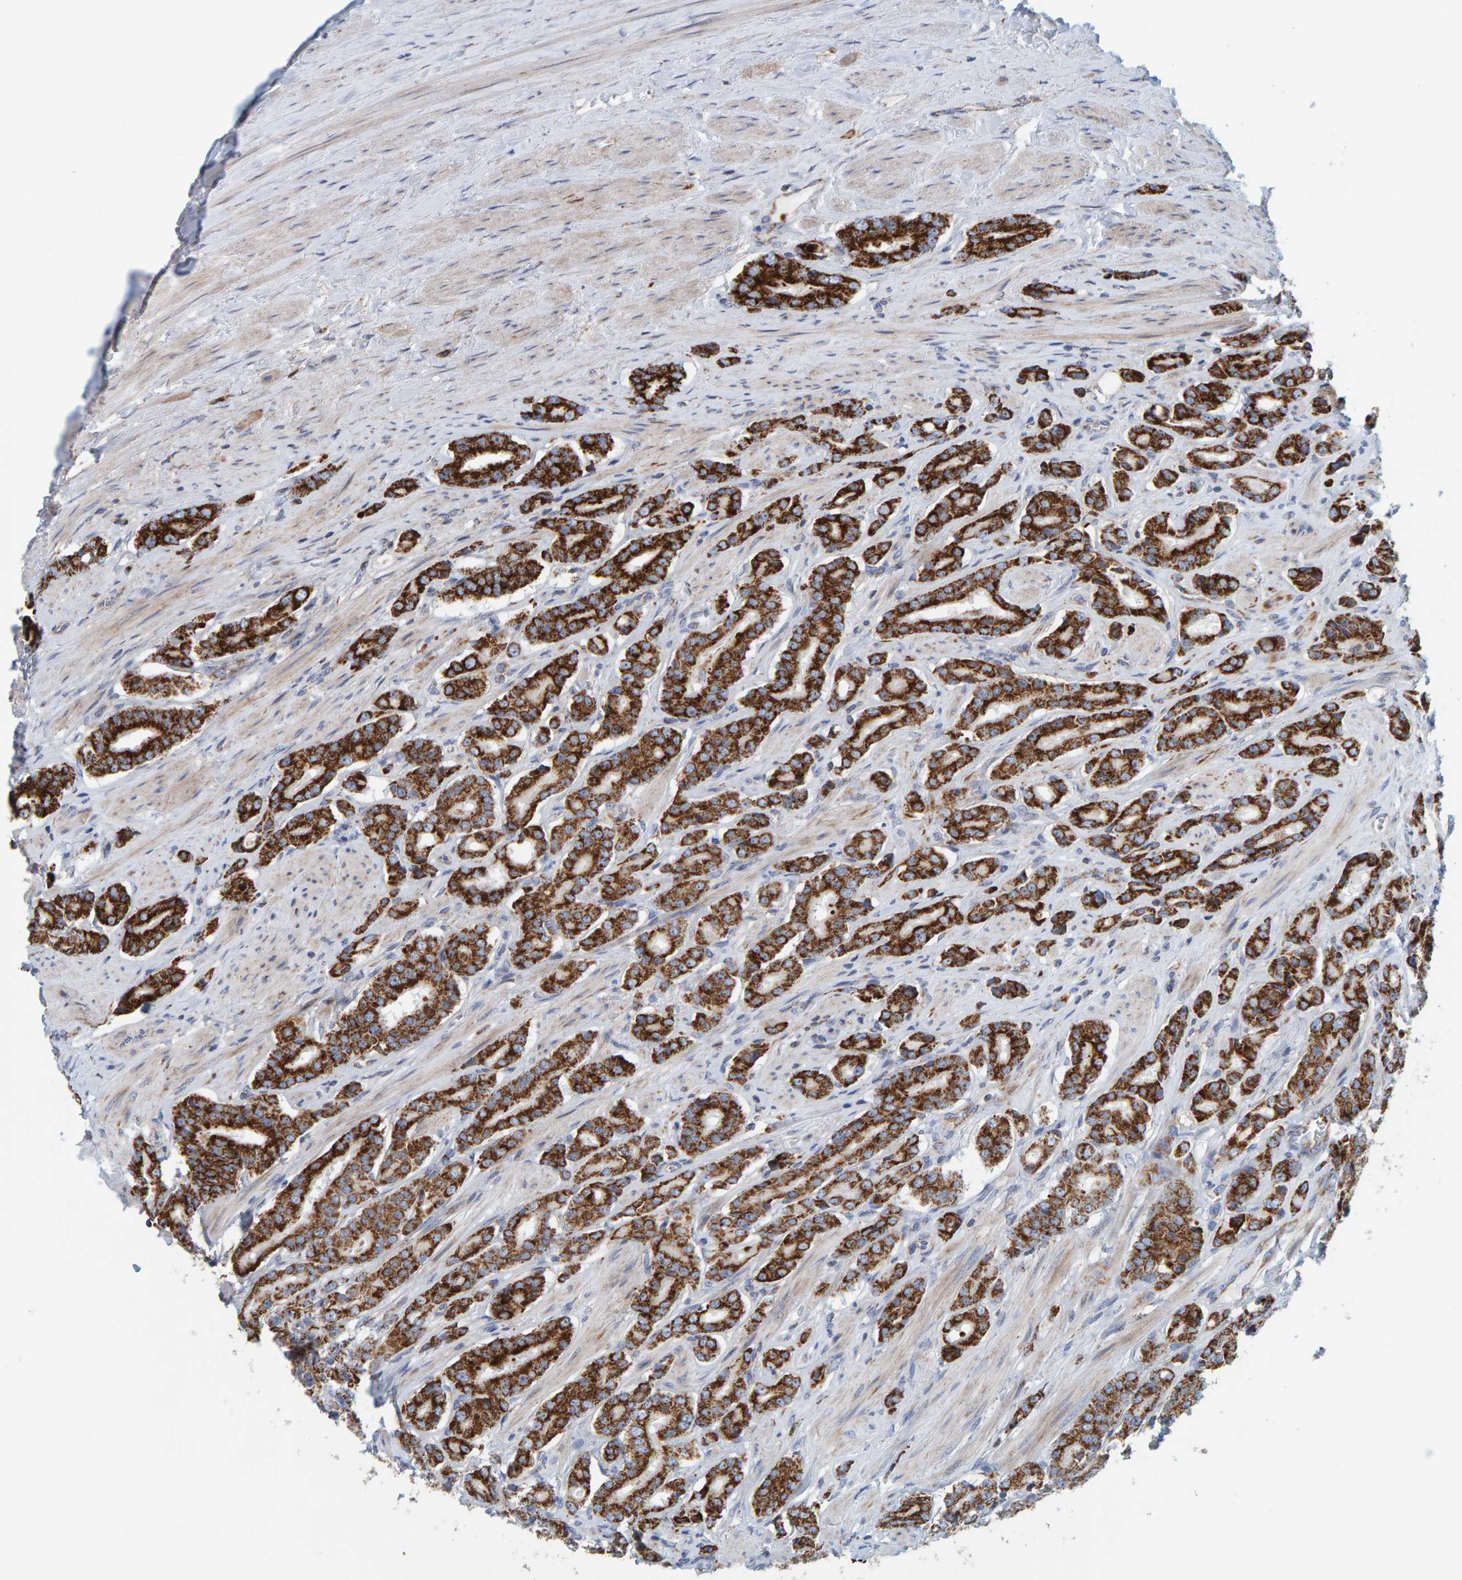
{"staining": {"intensity": "strong", "quantity": ">75%", "location": "cytoplasmic/membranous"}, "tissue": "prostate cancer", "cell_type": "Tumor cells", "image_type": "cancer", "snomed": [{"axis": "morphology", "description": "Adenocarcinoma, High grade"}, {"axis": "topography", "description": "Prostate"}], "caption": "The image demonstrates a brown stain indicating the presence of a protein in the cytoplasmic/membranous of tumor cells in prostate cancer.", "gene": "B9D1", "patient": {"sex": "male", "age": 71}}